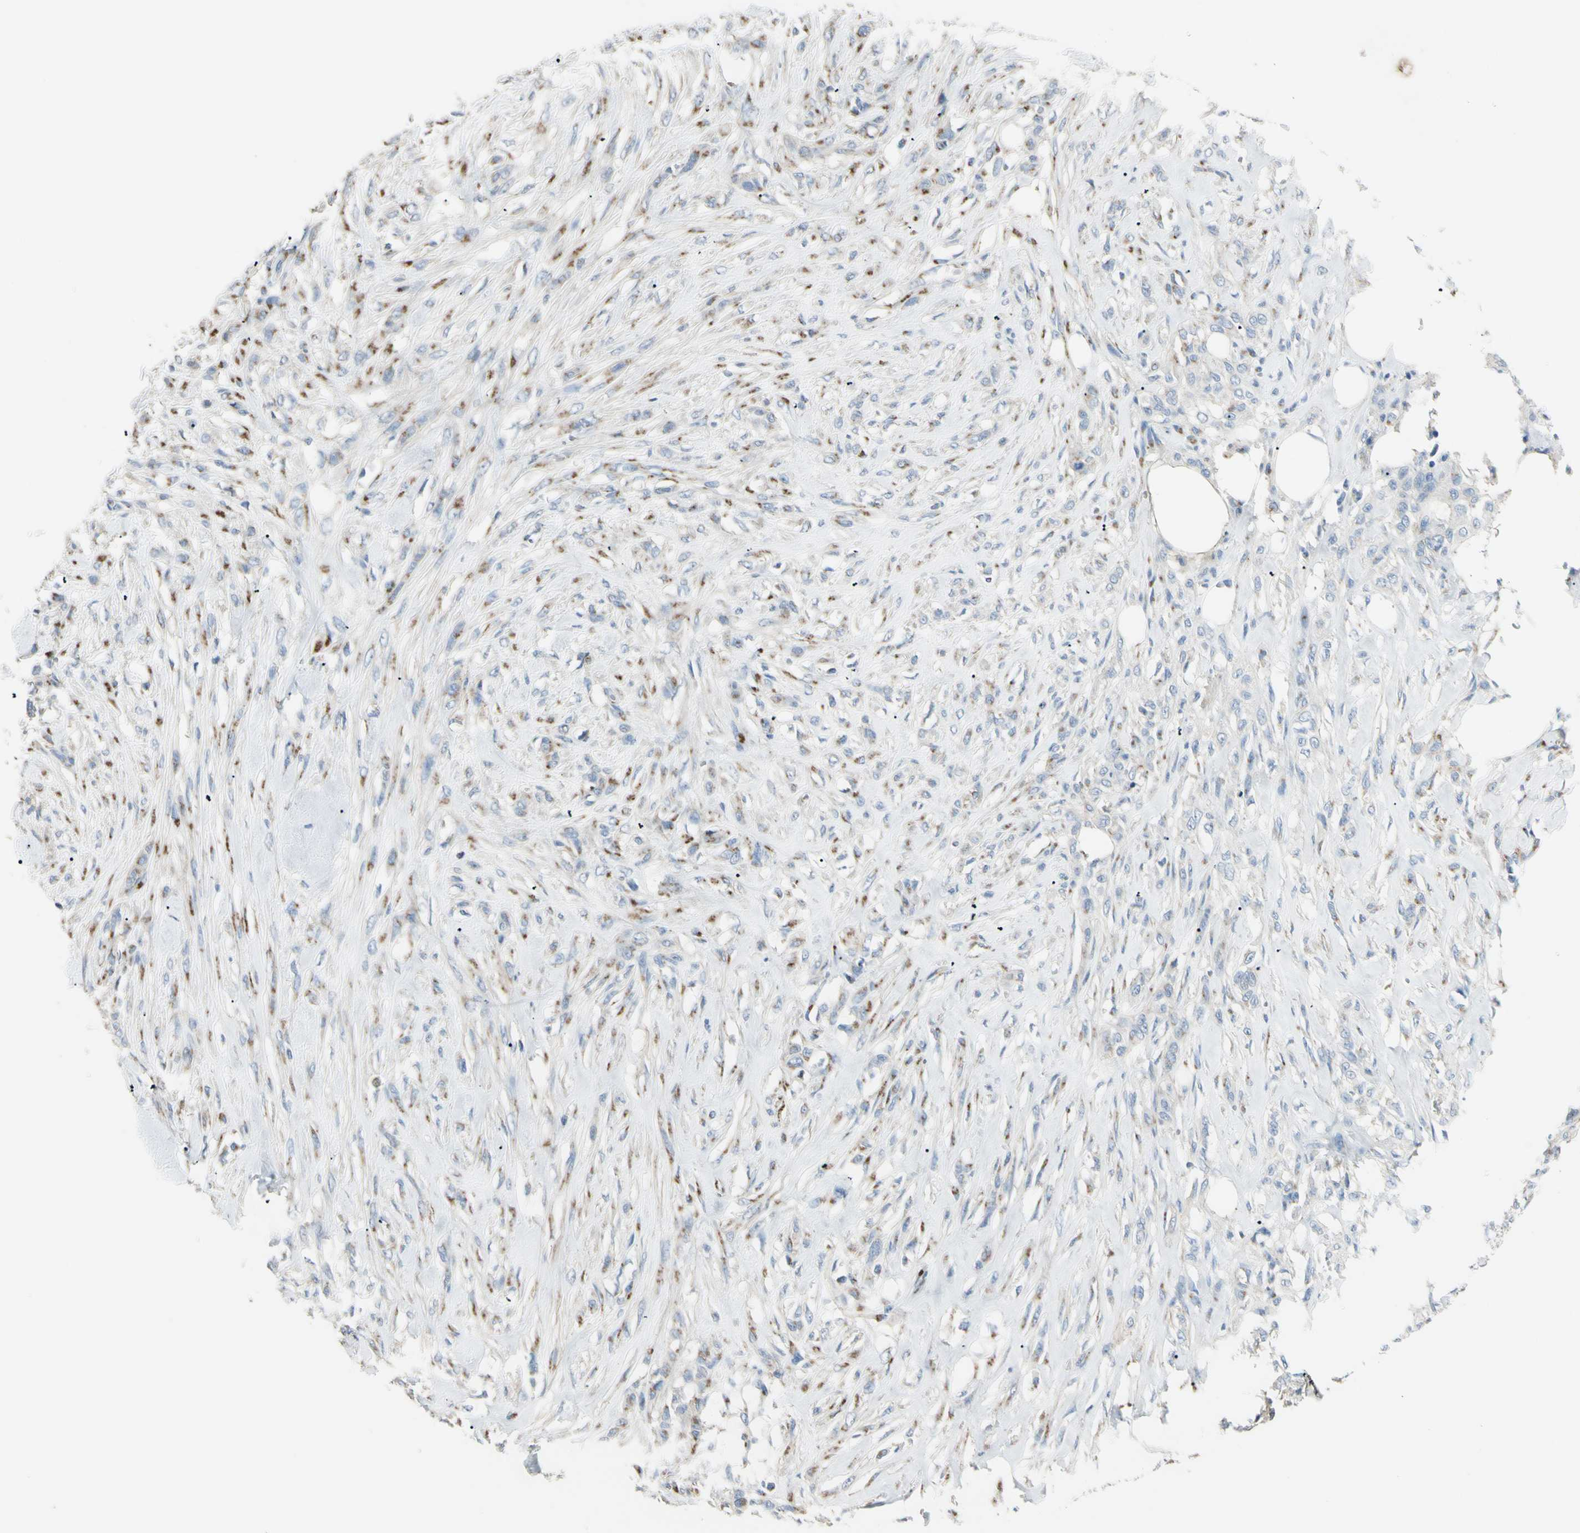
{"staining": {"intensity": "negative", "quantity": "none", "location": "none"}, "tissue": "skin cancer", "cell_type": "Tumor cells", "image_type": "cancer", "snomed": [{"axis": "morphology", "description": "Squamous cell carcinoma, NOS"}, {"axis": "topography", "description": "Skin"}], "caption": "There is no significant staining in tumor cells of skin cancer (squamous cell carcinoma). (DAB (3,3'-diaminobenzidine) immunohistochemistry (IHC) visualized using brightfield microscopy, high magnification).", "gene": "B4GALT3", "patient": {"sex": "female", "age": 59}}